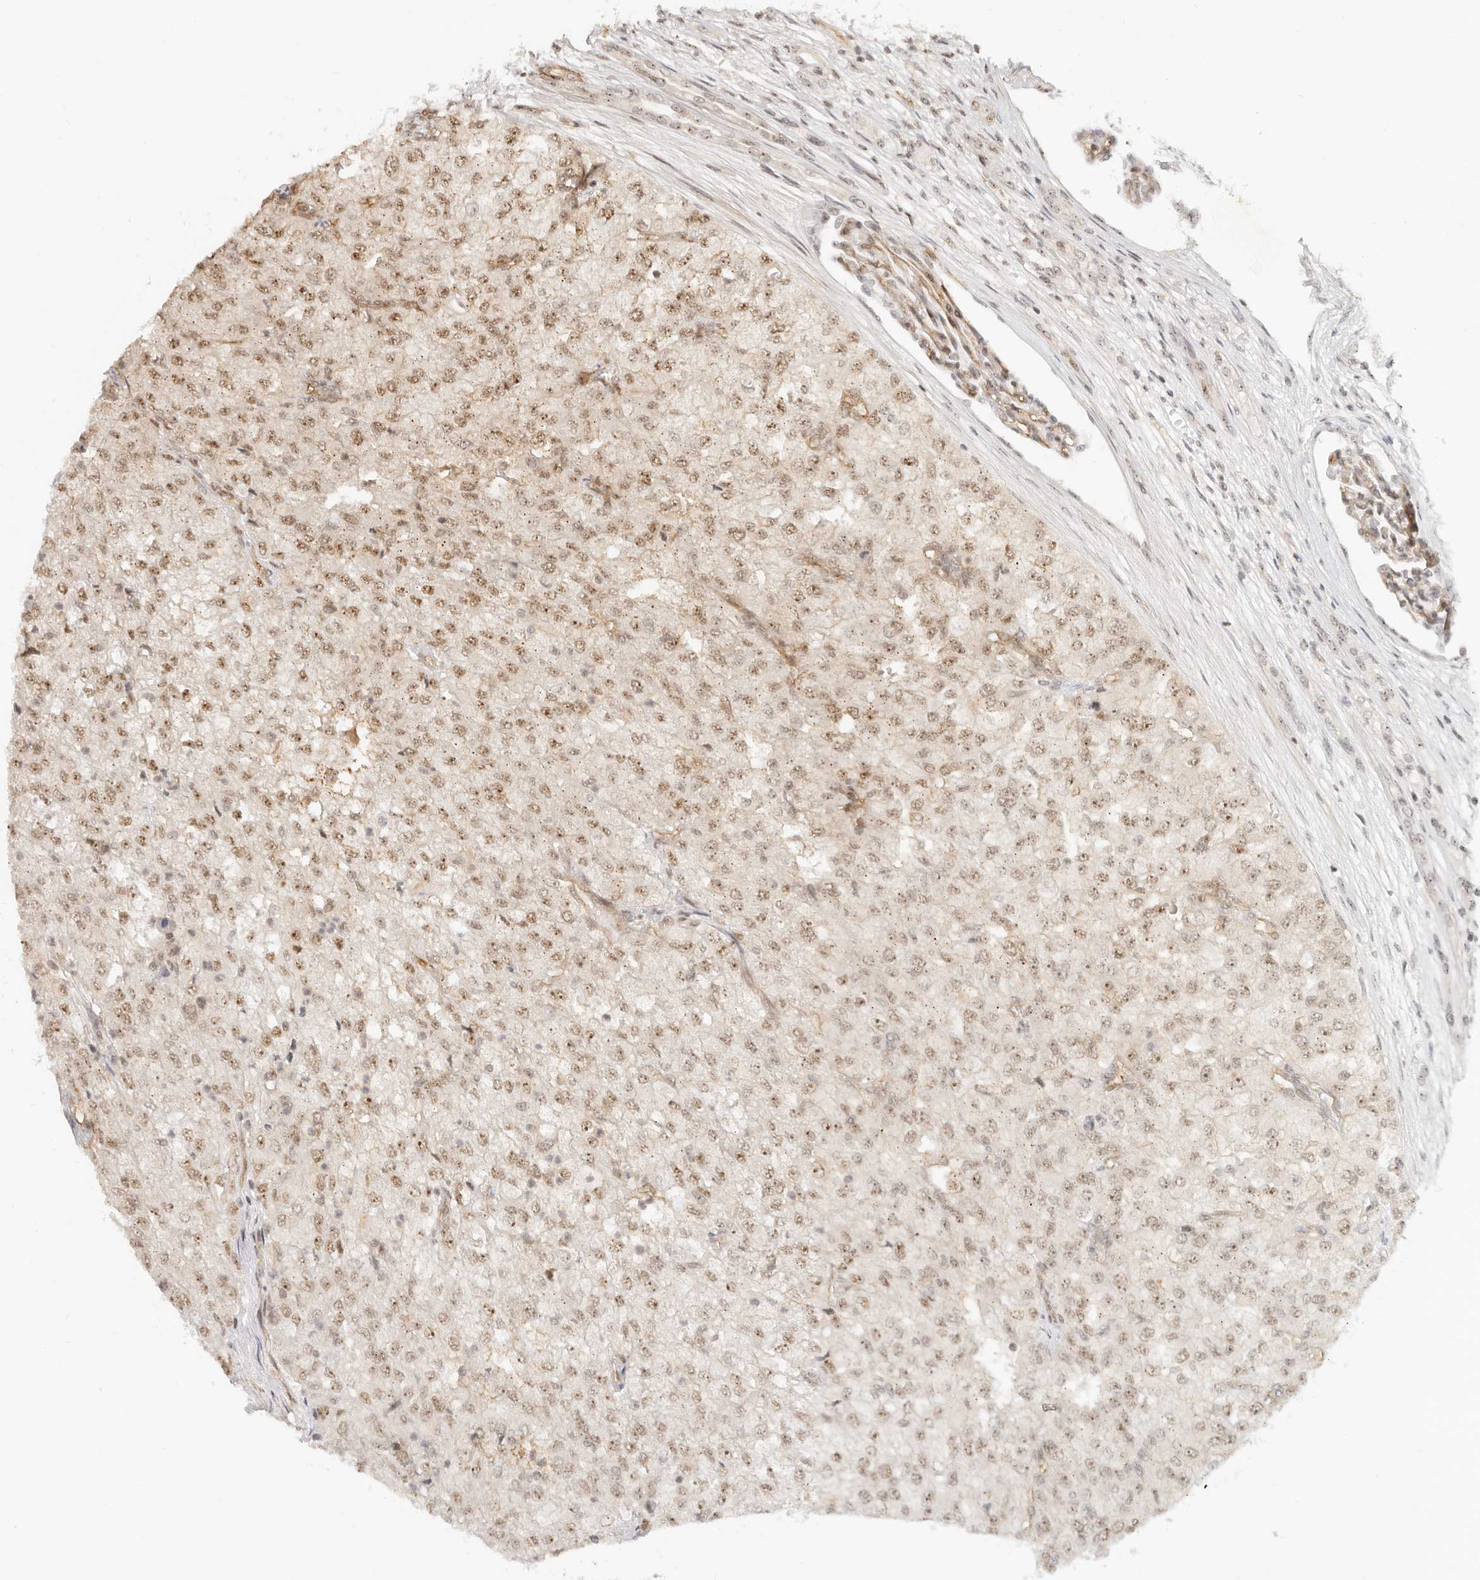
{"staining": {"intensity": "moderate", "quantity": ">75%", "location": "nuclear"}, "tissue": "renal cancer", "cell_type": "Tumor cells", "image_type": "cancer", "snomed": [{"axis": "morphology", "description": "Adenocarcinoma, NOS"}, {"axis": "topography", "description": "Kidney"}], "caption": "IHC (DAB (3,3'-diaminobenzidine)) staining of human adenocarcinoma (renal) demonstrates moderate nuclear protein staining in about >75% of tumor cells.", "gene": "BAP1", "patient": {"sex": "female", "age": 54}}